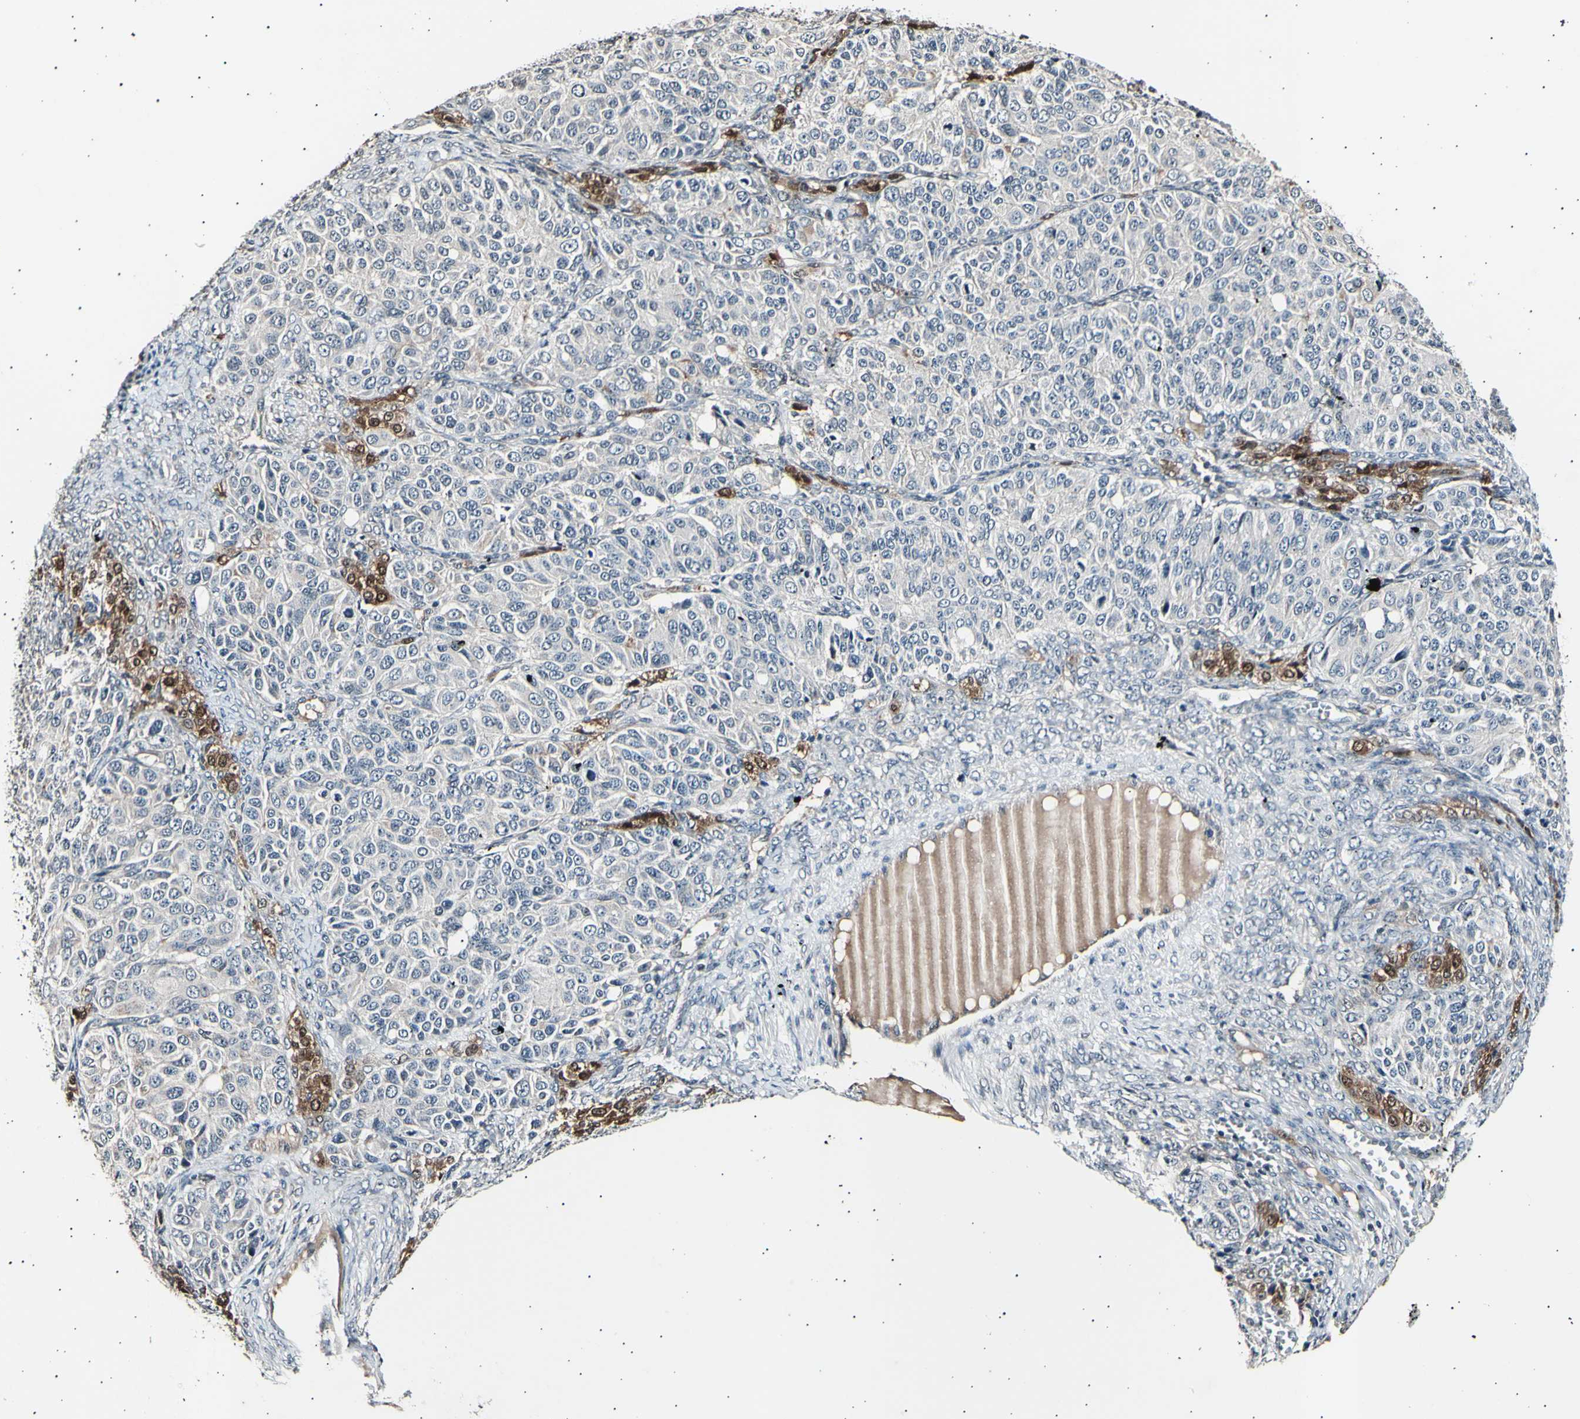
{"staining": {"intensity": "negative", "quantity": "none", "location": "none"}, "tissue": "ovarian cancer", "cell_type": "Tumor cells", "image_type": "cancer", "snomed": [{"axis": "morphology", "description": "Carcinoma, endometroid"}, {"axis": "topography", "description": "Ovary"}], "caption": "A histopathology image of ovarian cancer stained for a protein shows no brown staining in tumor cells.", "gene": "AK1", "patient": {"sex": "female", "age": 51}}